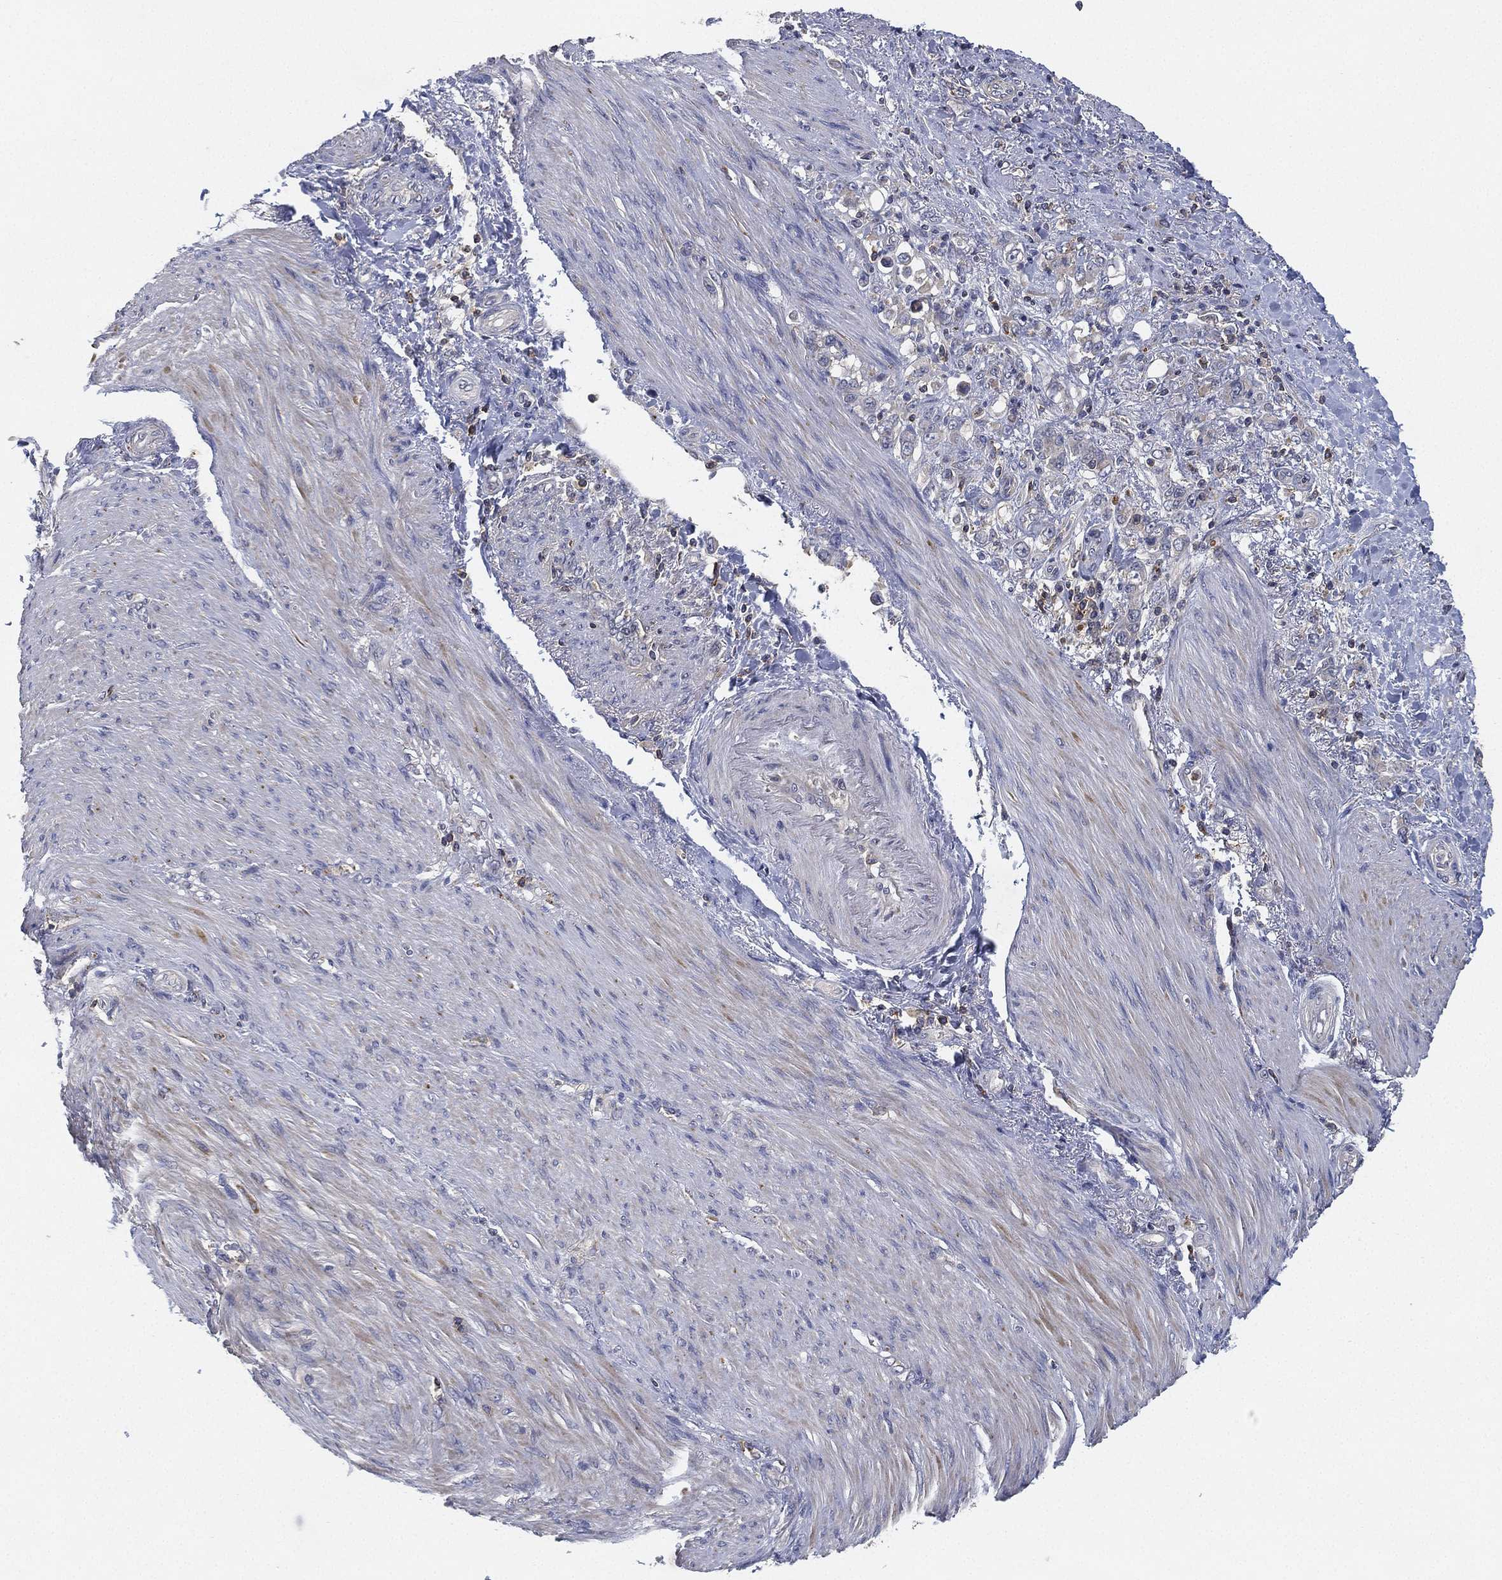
{"staining": {"intensity": "negative", "quantity": "none", "location": "none"}, "tissue": "stomach cancer", "cell_type": "Tumor cells", "image_type": "cancer", "snomed": [{"axis": "morphology", "description": "Normal tissue, NOS"}, {"axis": "morphology", "description": "Adenocarcinoma, NOS"}, {"axis": "topography", "description": "Stomach"}], "caption": "IHC photomicrograph of human adenocarcinoma (stomach) stained for a protein (brown), which shows no expression in tumor cells.", "gene": "CFAP251", "patient": {"sex": "female", "age": 79}}